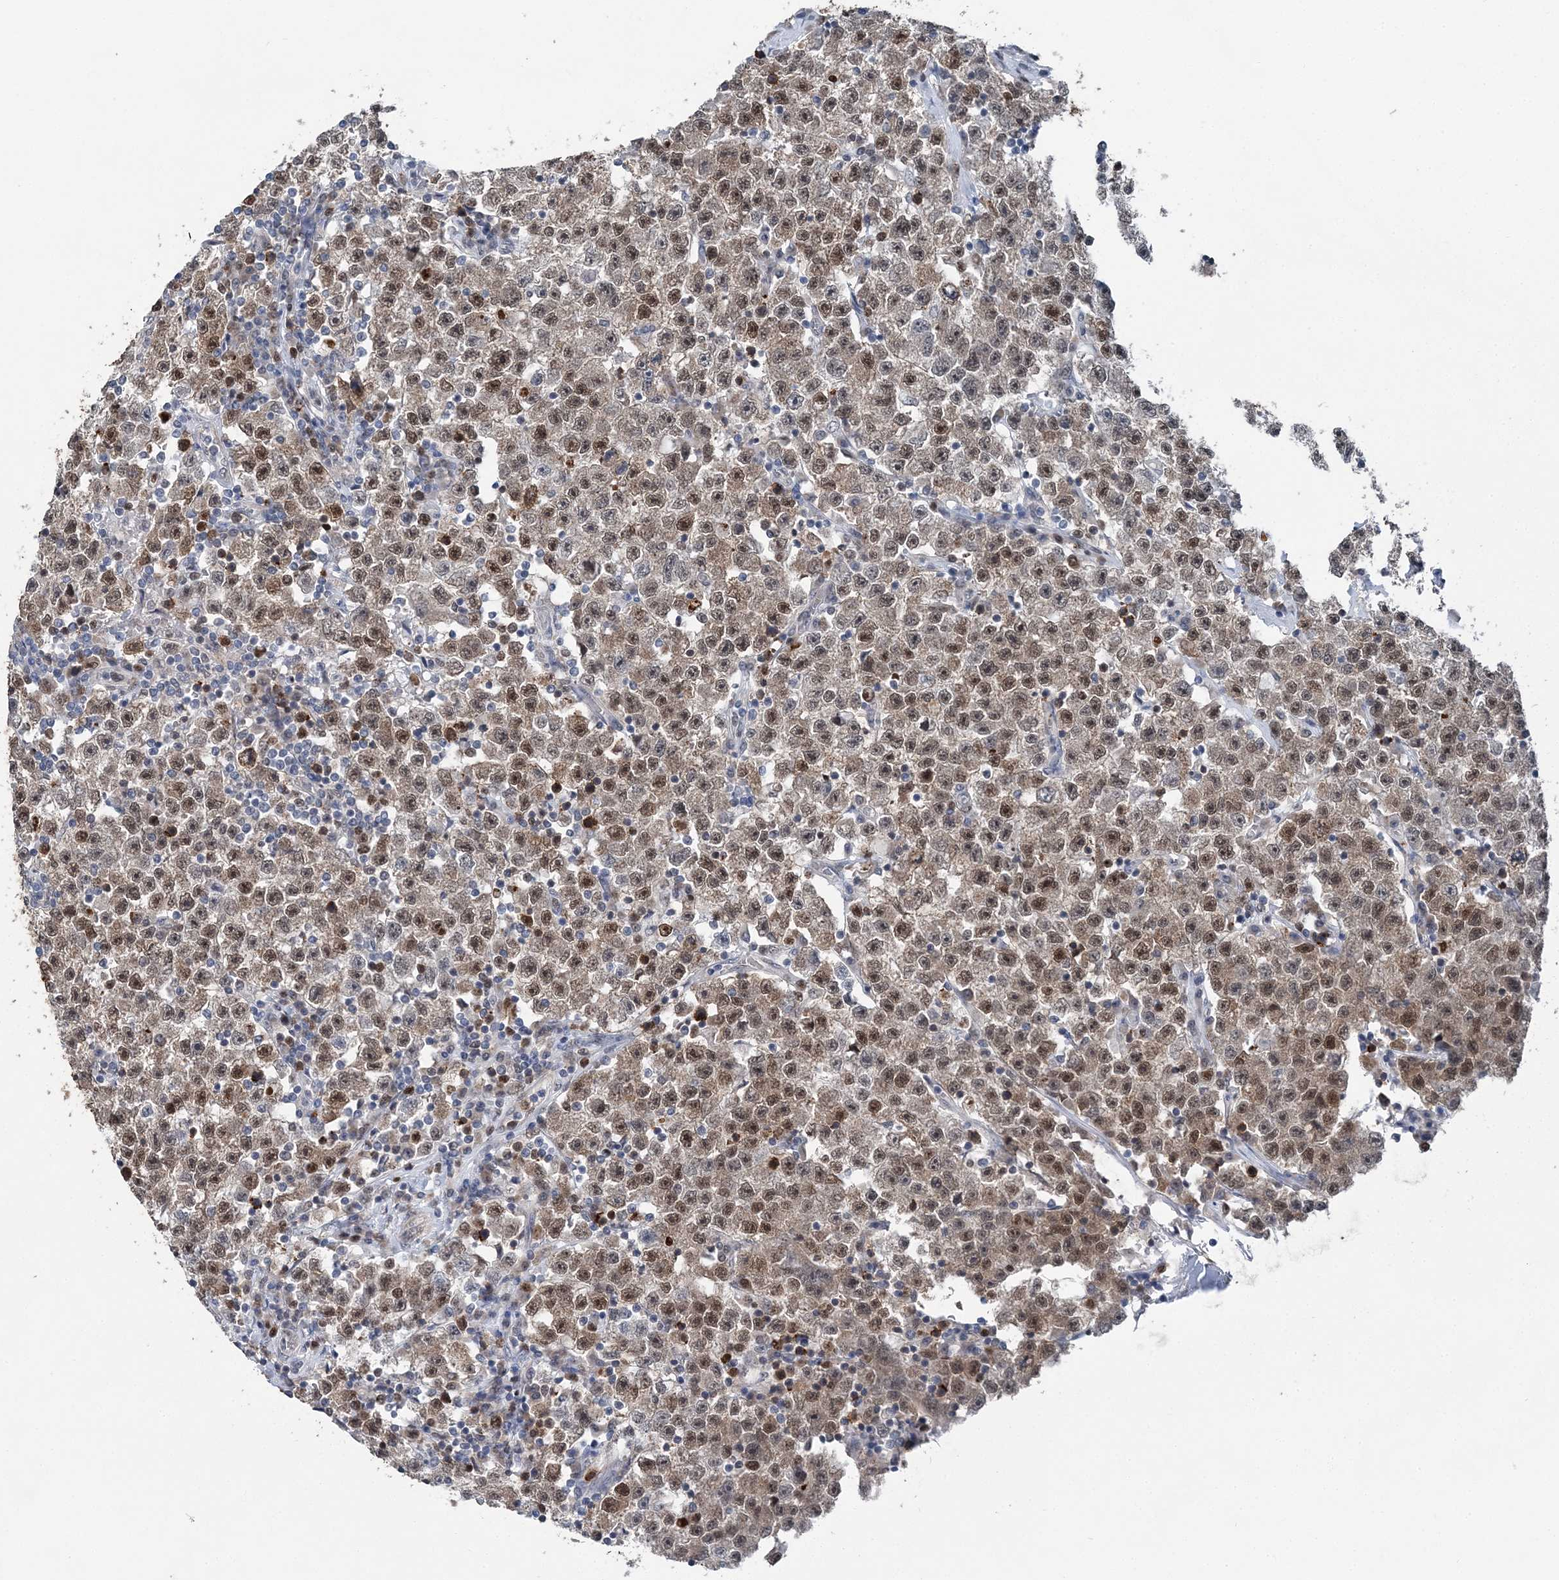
{"staining": {"intensity": "moderate", "quantity": ">75%", "location": "nuclear"}, "tissue": "testis cancer", "cell_type": "Tumor cells", "image_type": "cancer", "snomed": [{"axis": "morphology", "description": "Seminoma, NOS"}, {"axis": "topography", "description": "Testis"}], "caption": "IHC image of neoplastic tissue: testis cancer stained using IHC exhibits medium levels of moderate protein expression localized specifically in the nuclear of tumor cells, appearing as a nuclear brown color.", "gene": "HAT1", "patient": {"sex": "male", "age": 22}}